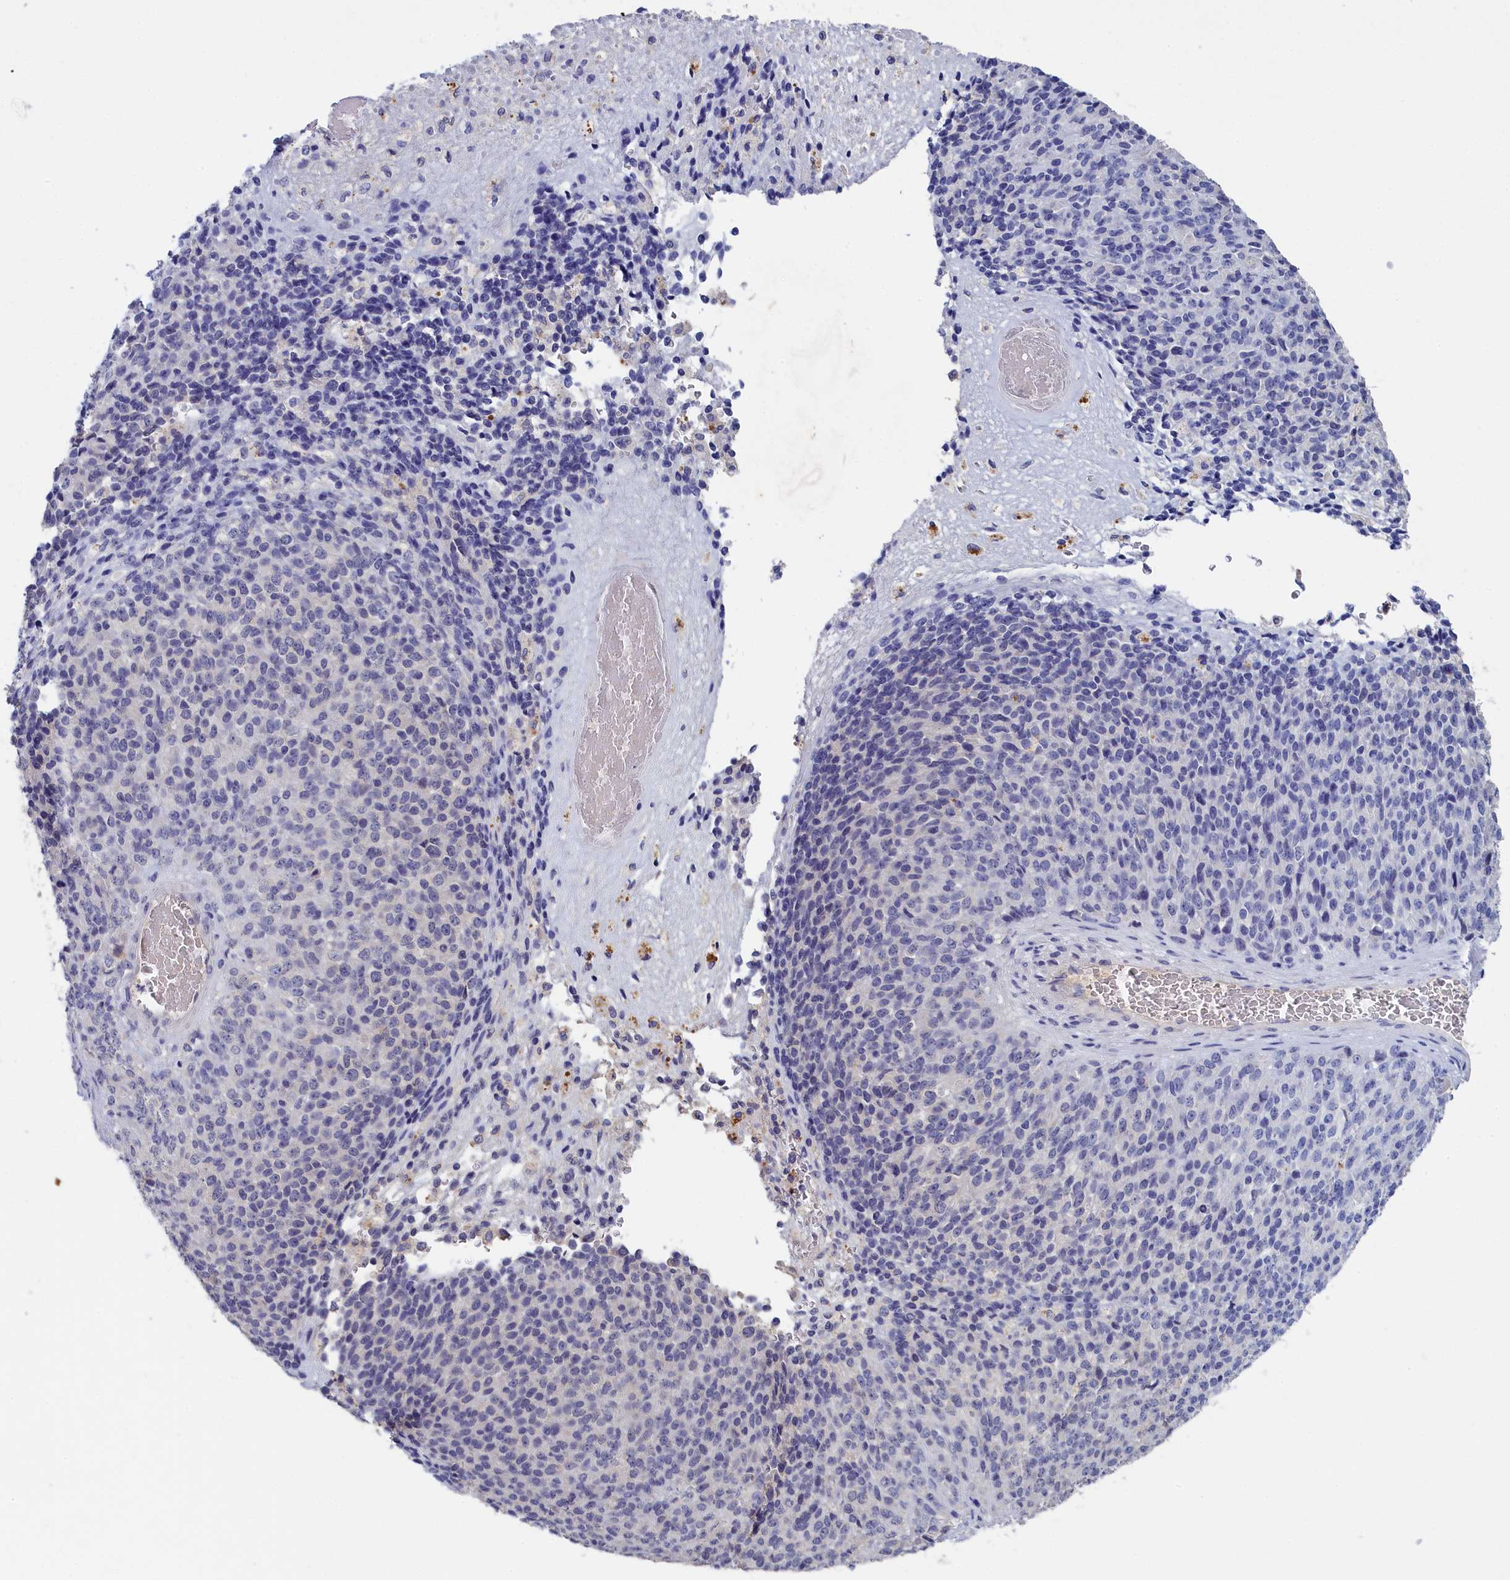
{"staining": {"intensity": "negative", "quantity": "none", "location": "none"}, "tissue": "melanoma", "cell_type": "Tumor cells", "image_type": "cancer", "snomed": [{"axis": "morphology", "description": "Malignant melanoma, Metastatic site"}, {"axis": "topography", "description": "Brain"}], "caption": "An immunohistochemistry (IHC) micrograph of malignant melanoma (metastatic site) is shown. There is no staining in tumor cells of malignant melanoma (metastatic site). (DAB IHC with hematoxylin counter stain).", "gene": "CELF5", "patient": {"sex": "female", "age": 56}}